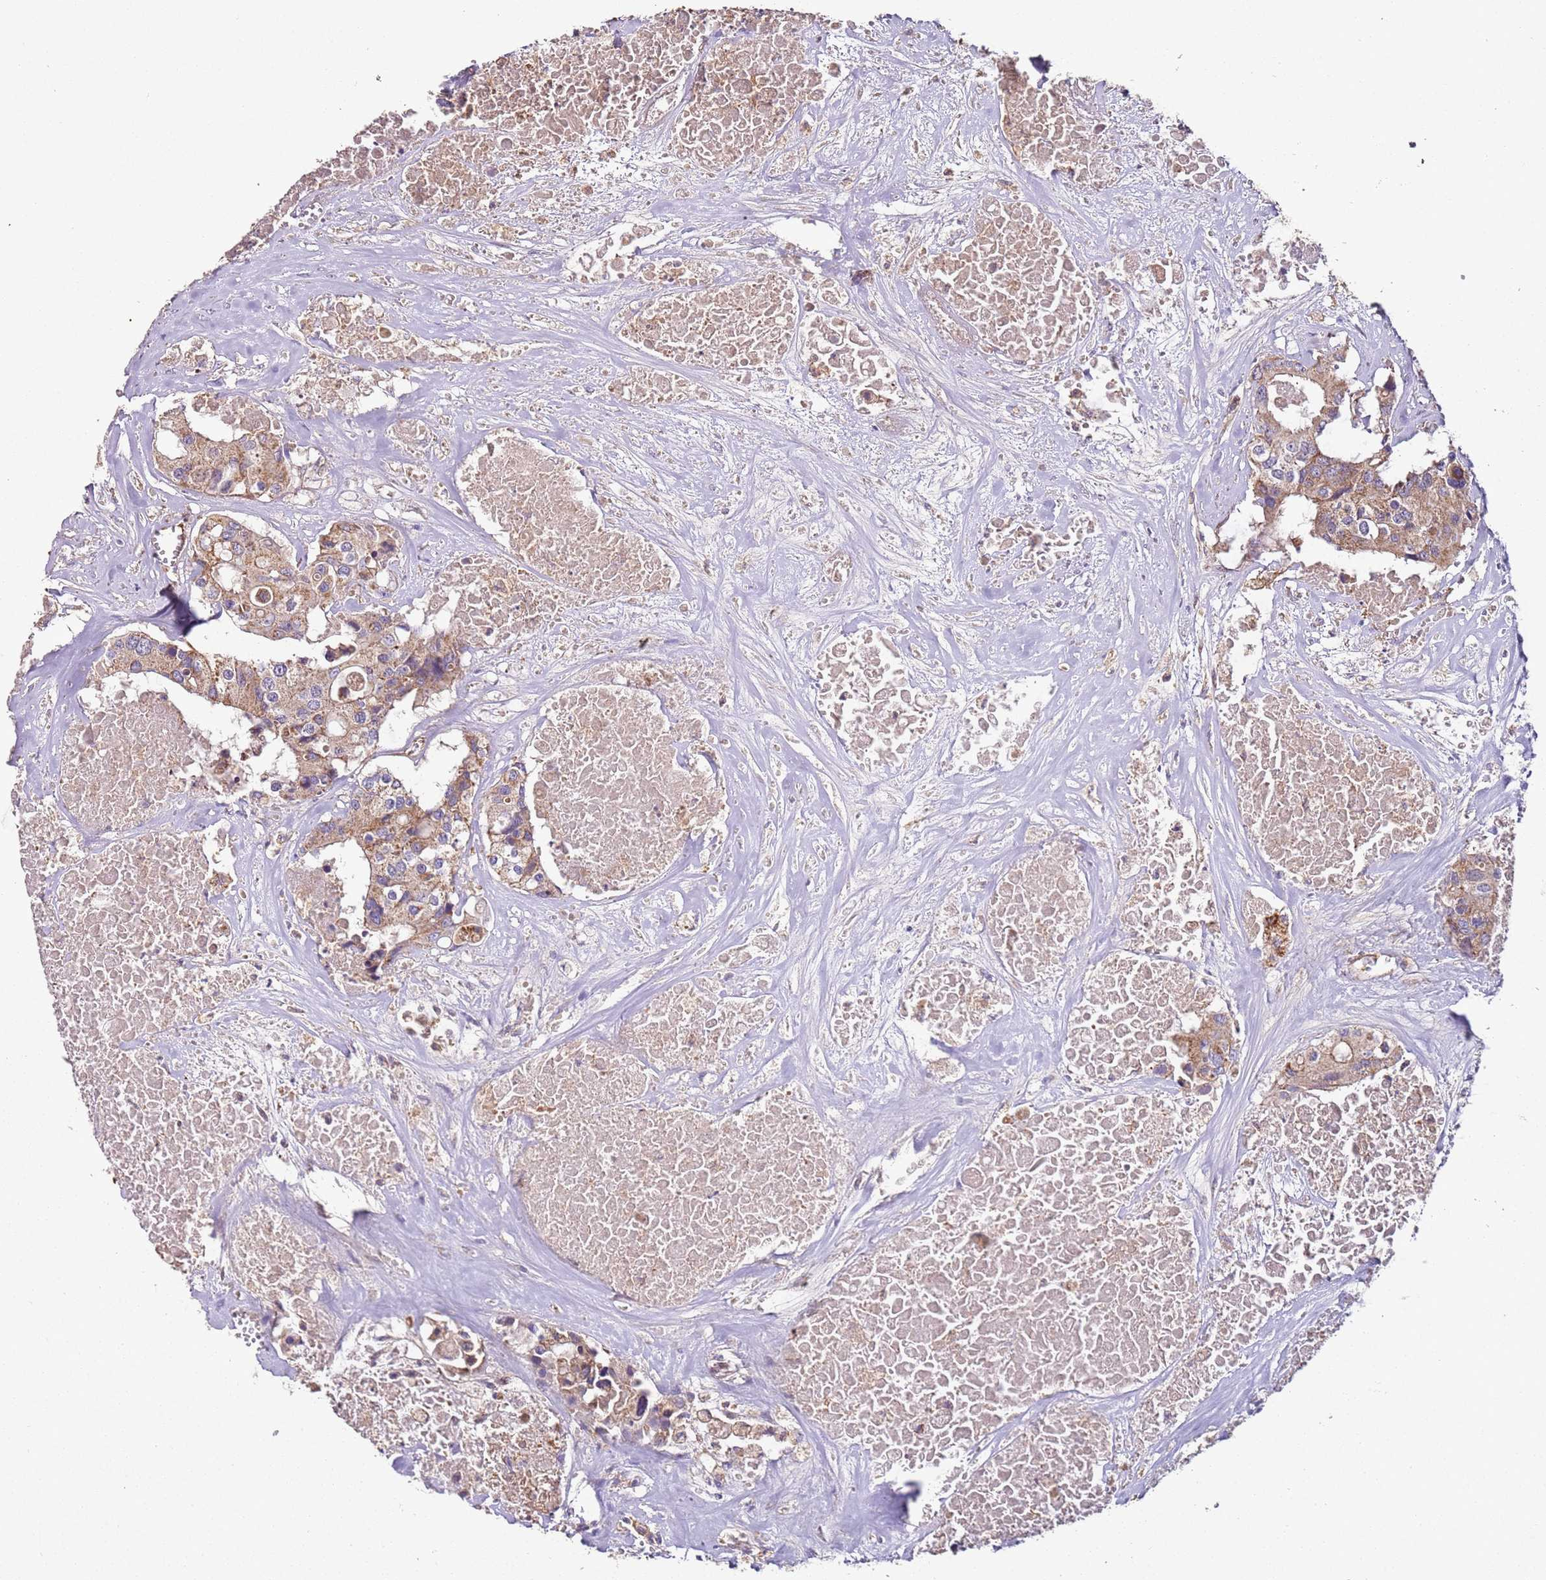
{"staining": {"intensity": "moderate", "quantity": ">75%", "location": "cytoplasmic/membranous"}, "tissue": "colorectal cancer", "cell_type": "Tumor cells", "image_type": "cancer", "snomed": [{"axis": "morphology", "description": "Adenocarcinoma, NOS"}, {"axis": "topography", "description": "Colon"}], "caption": "Colorectal adenocarcinoma stained for a protein (brown) displays moderate cytoplasmic/membranous positive staining in approximately >75% of tumor cells.", "gene": "RMND5A", "patient": {"sex": "male", "age": 77}}